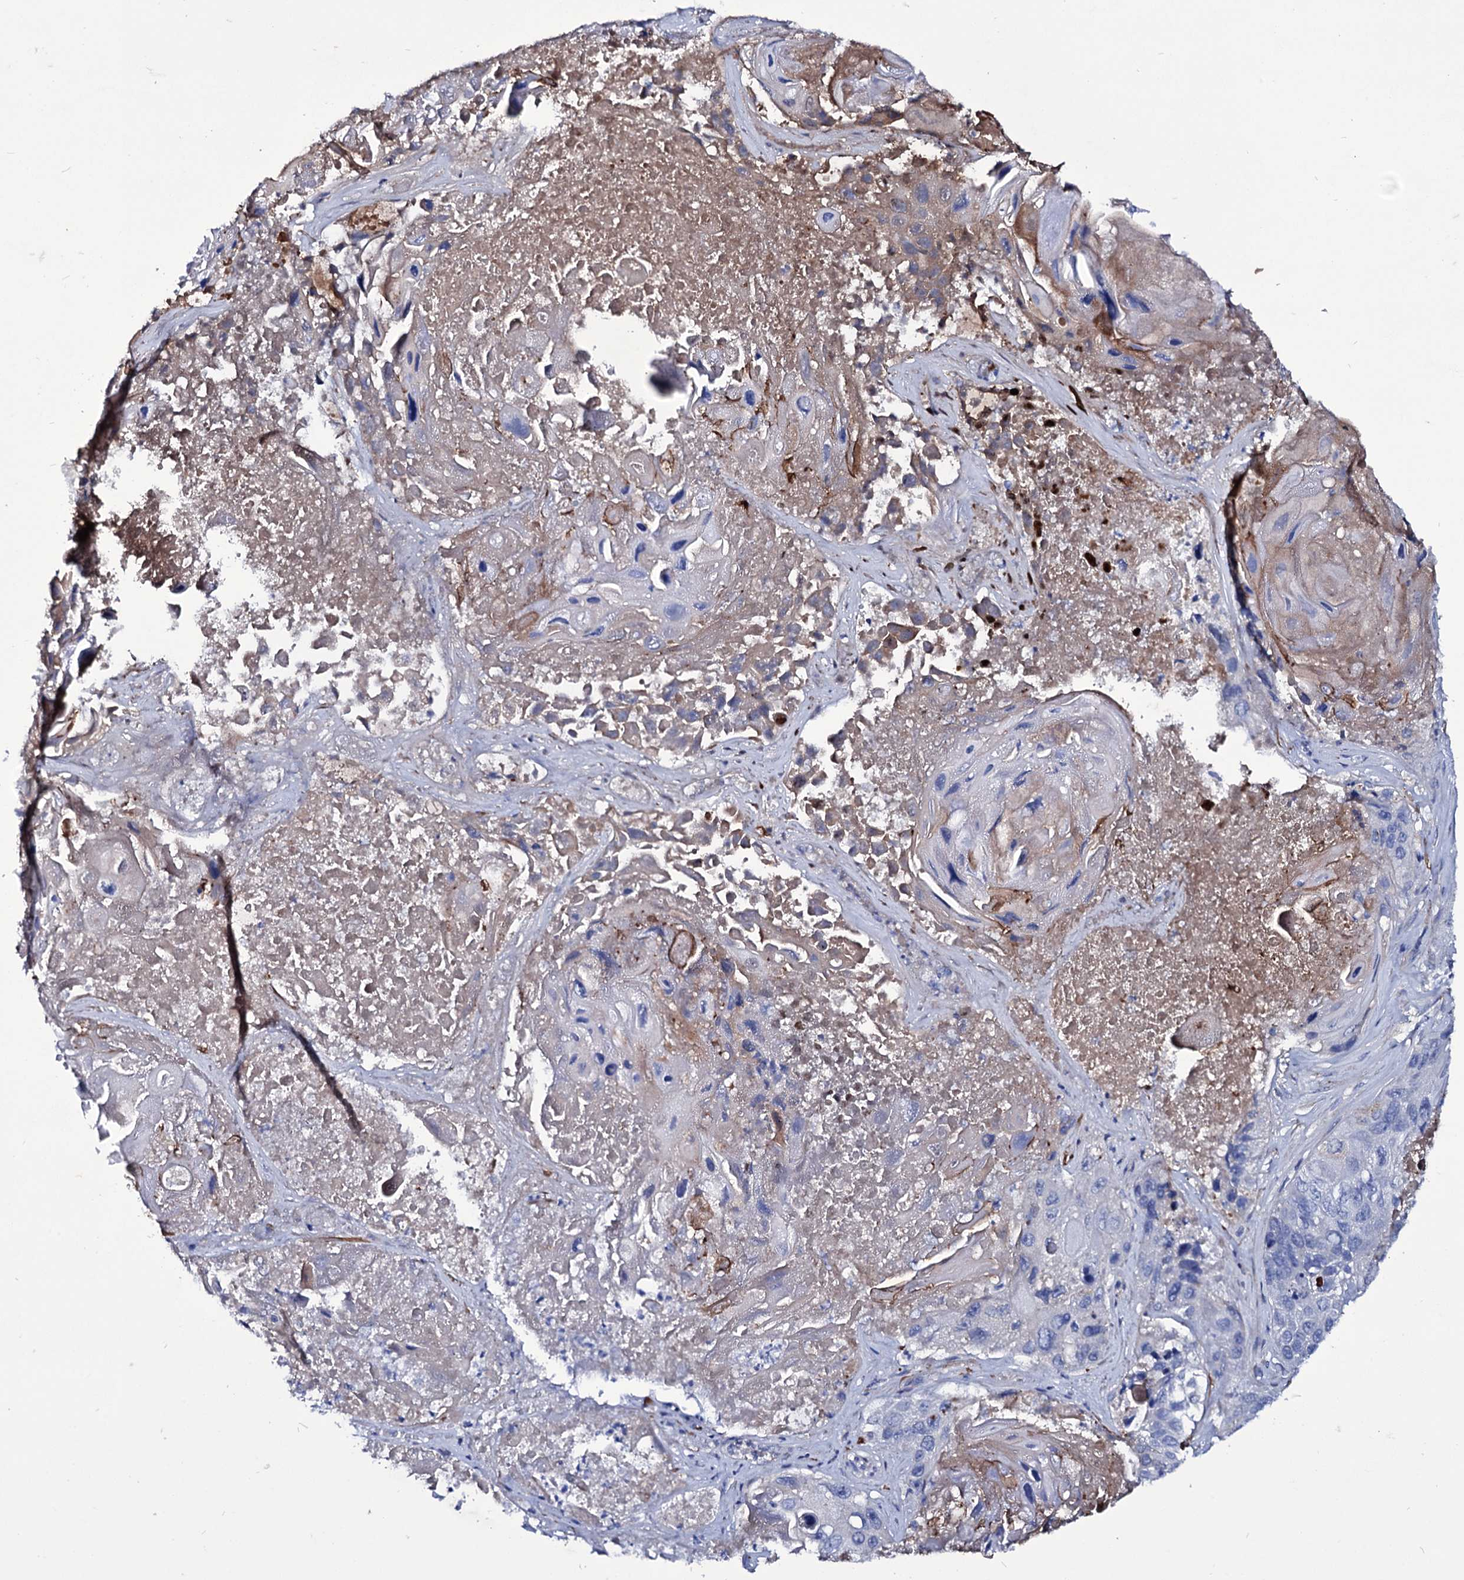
{"staining": {"intensity": "negative", "quantity": "none", "location": "none"}, "tissue": "lung cancer", "cell_type": "Tumor cells", "image_type": "cancer", "snomed": [{"axis": "morphology", "description": "Squamous cell carcinoma, NOS"}, {"axis": "topography", "description": "Lung"}], "caption": "Histopathology image shows no protein expression in tumor cells of lung cancer (squamous cell carcinoma) tissue.", "gene": "AXL", "patient": {"sex": "male", "age": 61}}